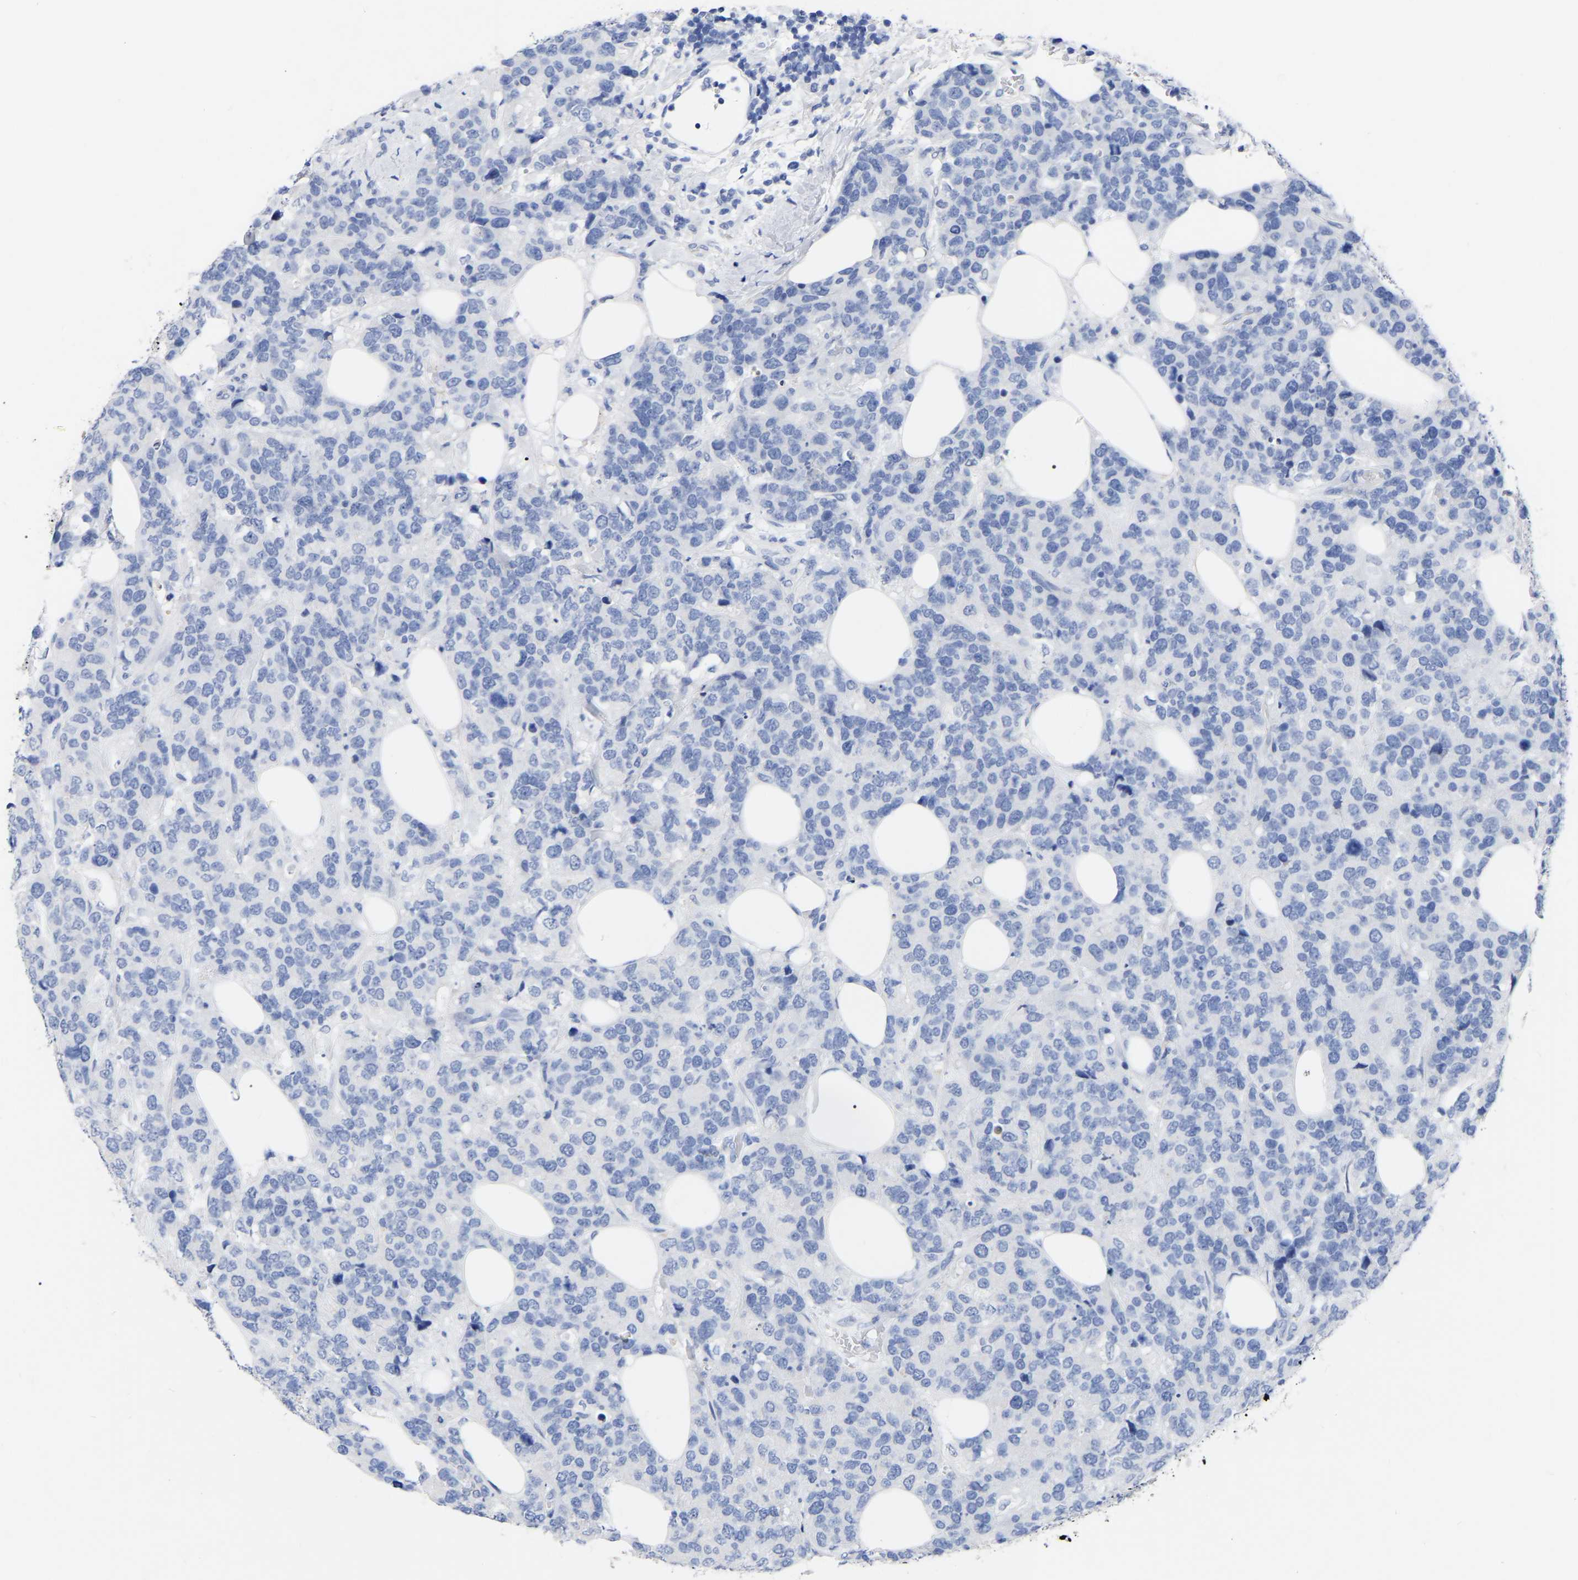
{"staining": {"intensity": "negative", "quantity": "none", "location": "none"}, "tissue": "breast cancer", "cell_type": "Tumor cells", "image_type": "cancer", "snomed": [{"axis": "morphology", "description": "Lobular carcinoma"}, {"axis": "topography", "description": "Breast"}], "caption": "Breast lobular carcinoma was stained to show a protein in brown. There is no significant positivity in tumor cells.", "gene": "ANXA13", "patient": {"sex": "female", "age": 59}}